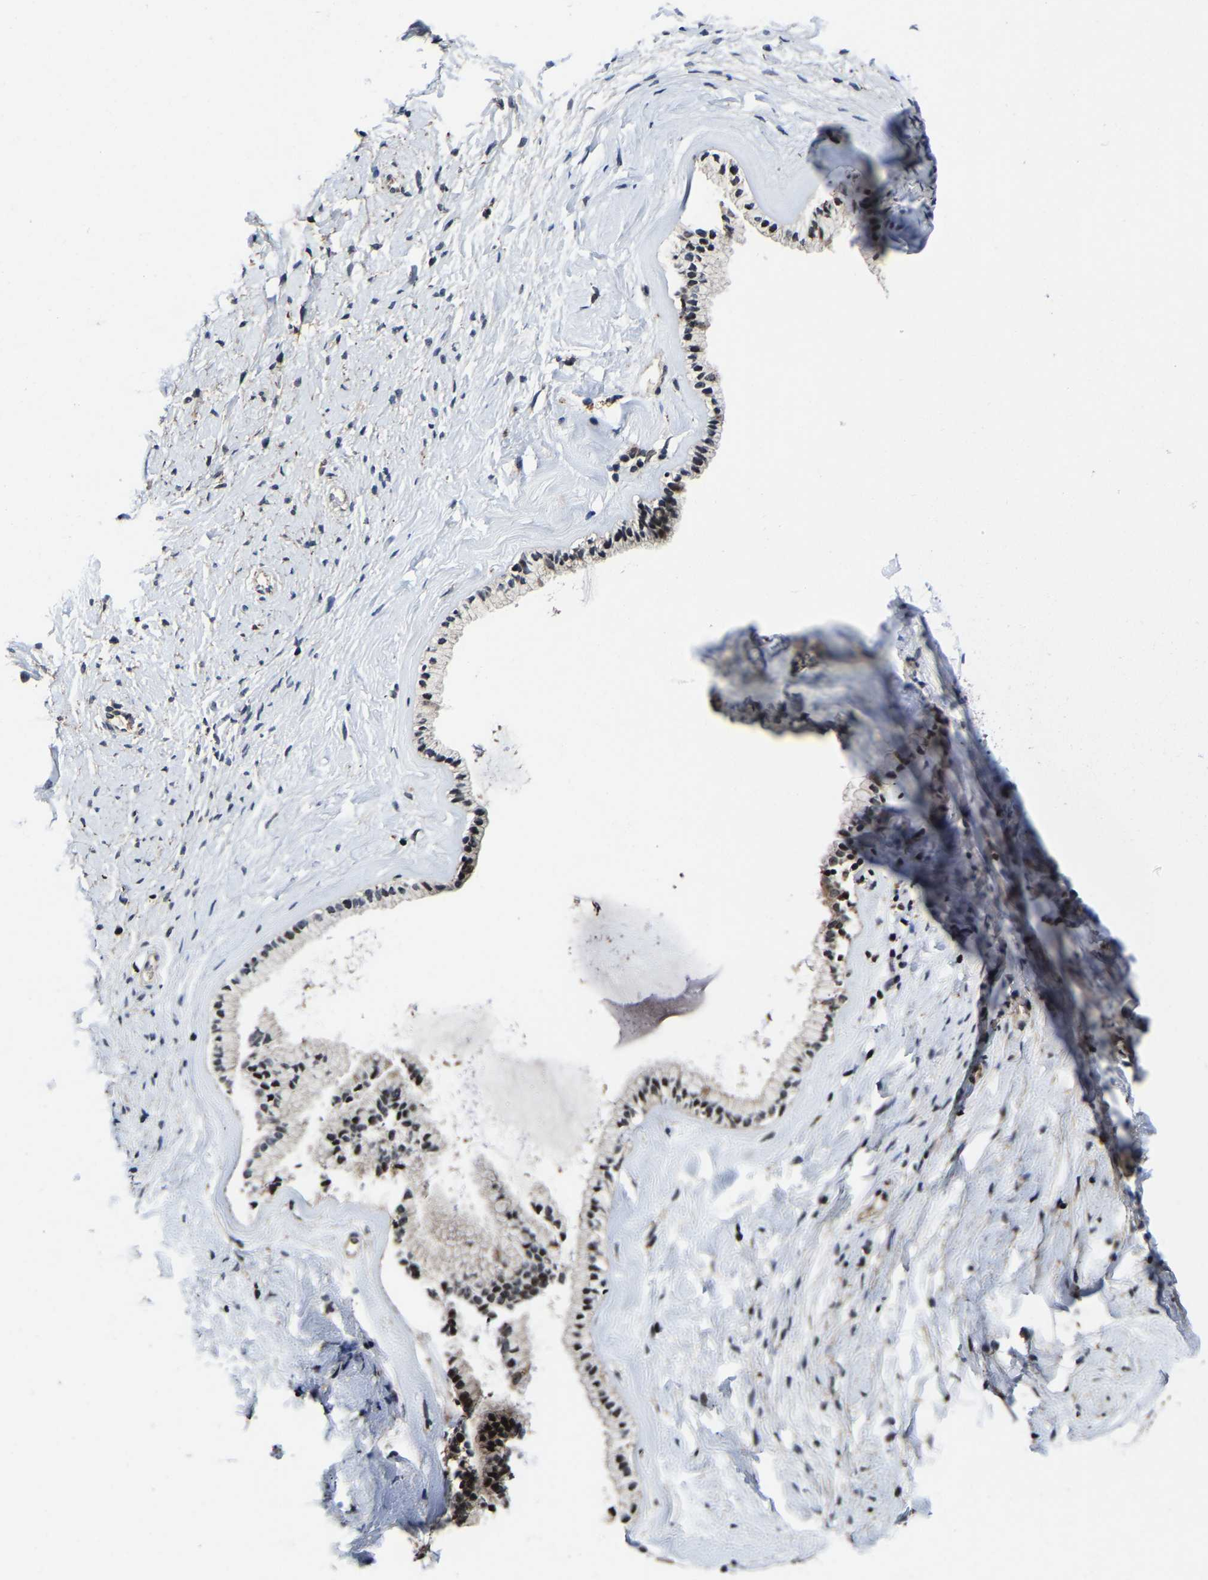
{"staining": {"intensity": "weak", "quantity": "<25%", "location": "cytoplasmic/membranous,nuclear"}, "tissue": "cervix", "cell_type": "Glandular cells", "image_type": "normal", "snomed": [{"axis": "morphology", "description": "Normal tissue, NOS"}, {"axis": "topography", "description": "Cervix"}], "caption": "Glandular cells show no significant expression in unremarkable cervix. (DAB (3,3'-diaminobenzidine) IHC with hematoxylin counter stain).", "gene": "ZCCHC7", "patient": {"sex": "female", "age": 72}}